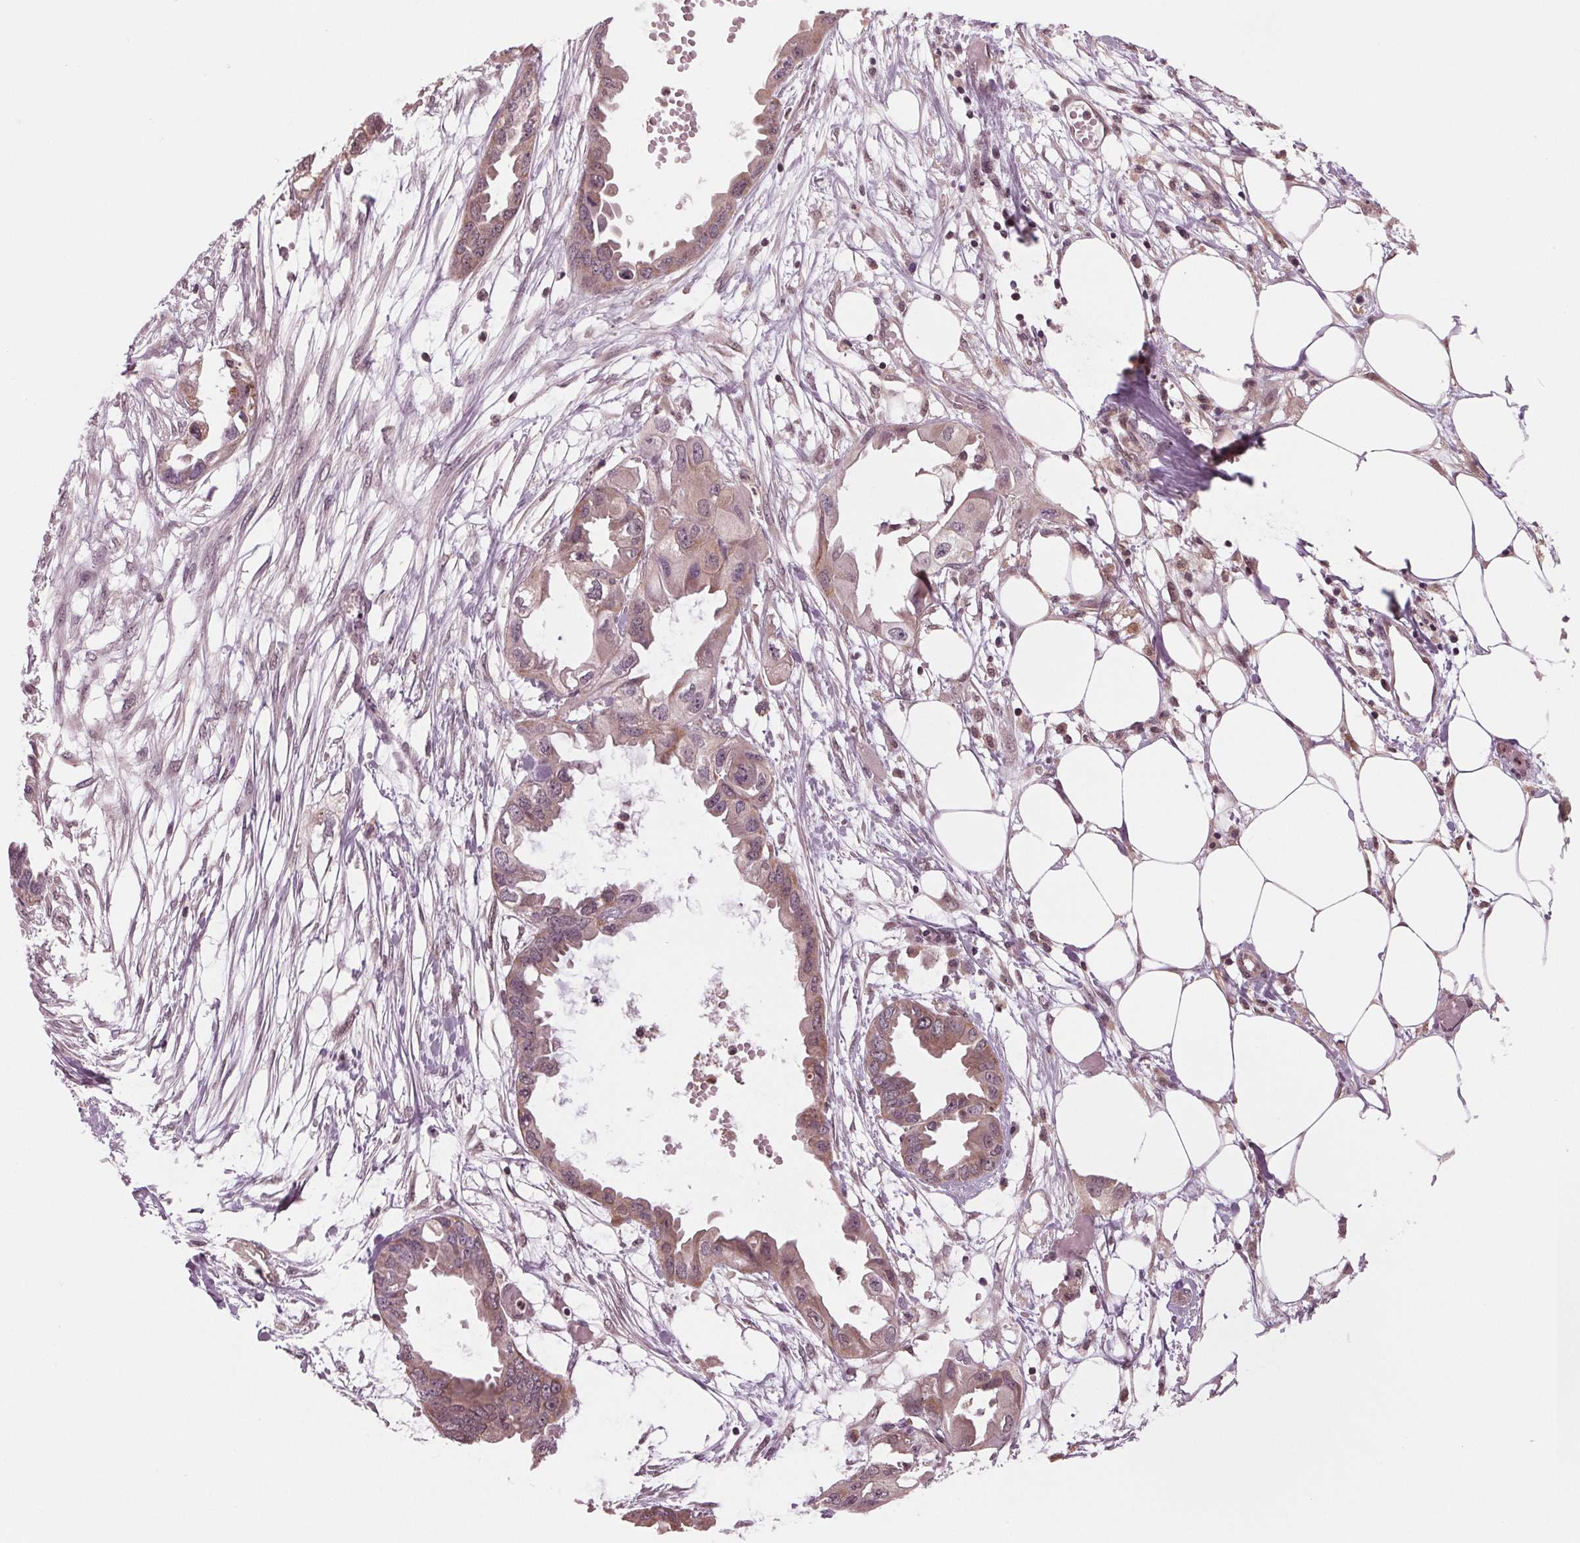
{"staining": {"intensity": "weak", "quantity": "25%-75%", "location": "cytoplasmic/membranous"}, "tissue": "endometrial cancer", "cell_type": "Tumor cells", "image_type": "cancer", "snomed": [{"axis": "morphology", "description": "Adenocarcinoma, NOS"}, {"axis": "morphology", "description": "Adenocarcinoma, metastatic, NOS"}, {"axis": "topography", "description": "Adipose tissue"}, {"axis": "topography", "description": "Endometrium"}], "caption": "Endometrial metastatic adenocarcinoma stained with a brown dye exhibits weak cytoplasmic/membranous positive positivity in about 25%-75% of tumor cells.", "gene": "STAT3", "patient": {"sex": "female", "age": 67}}